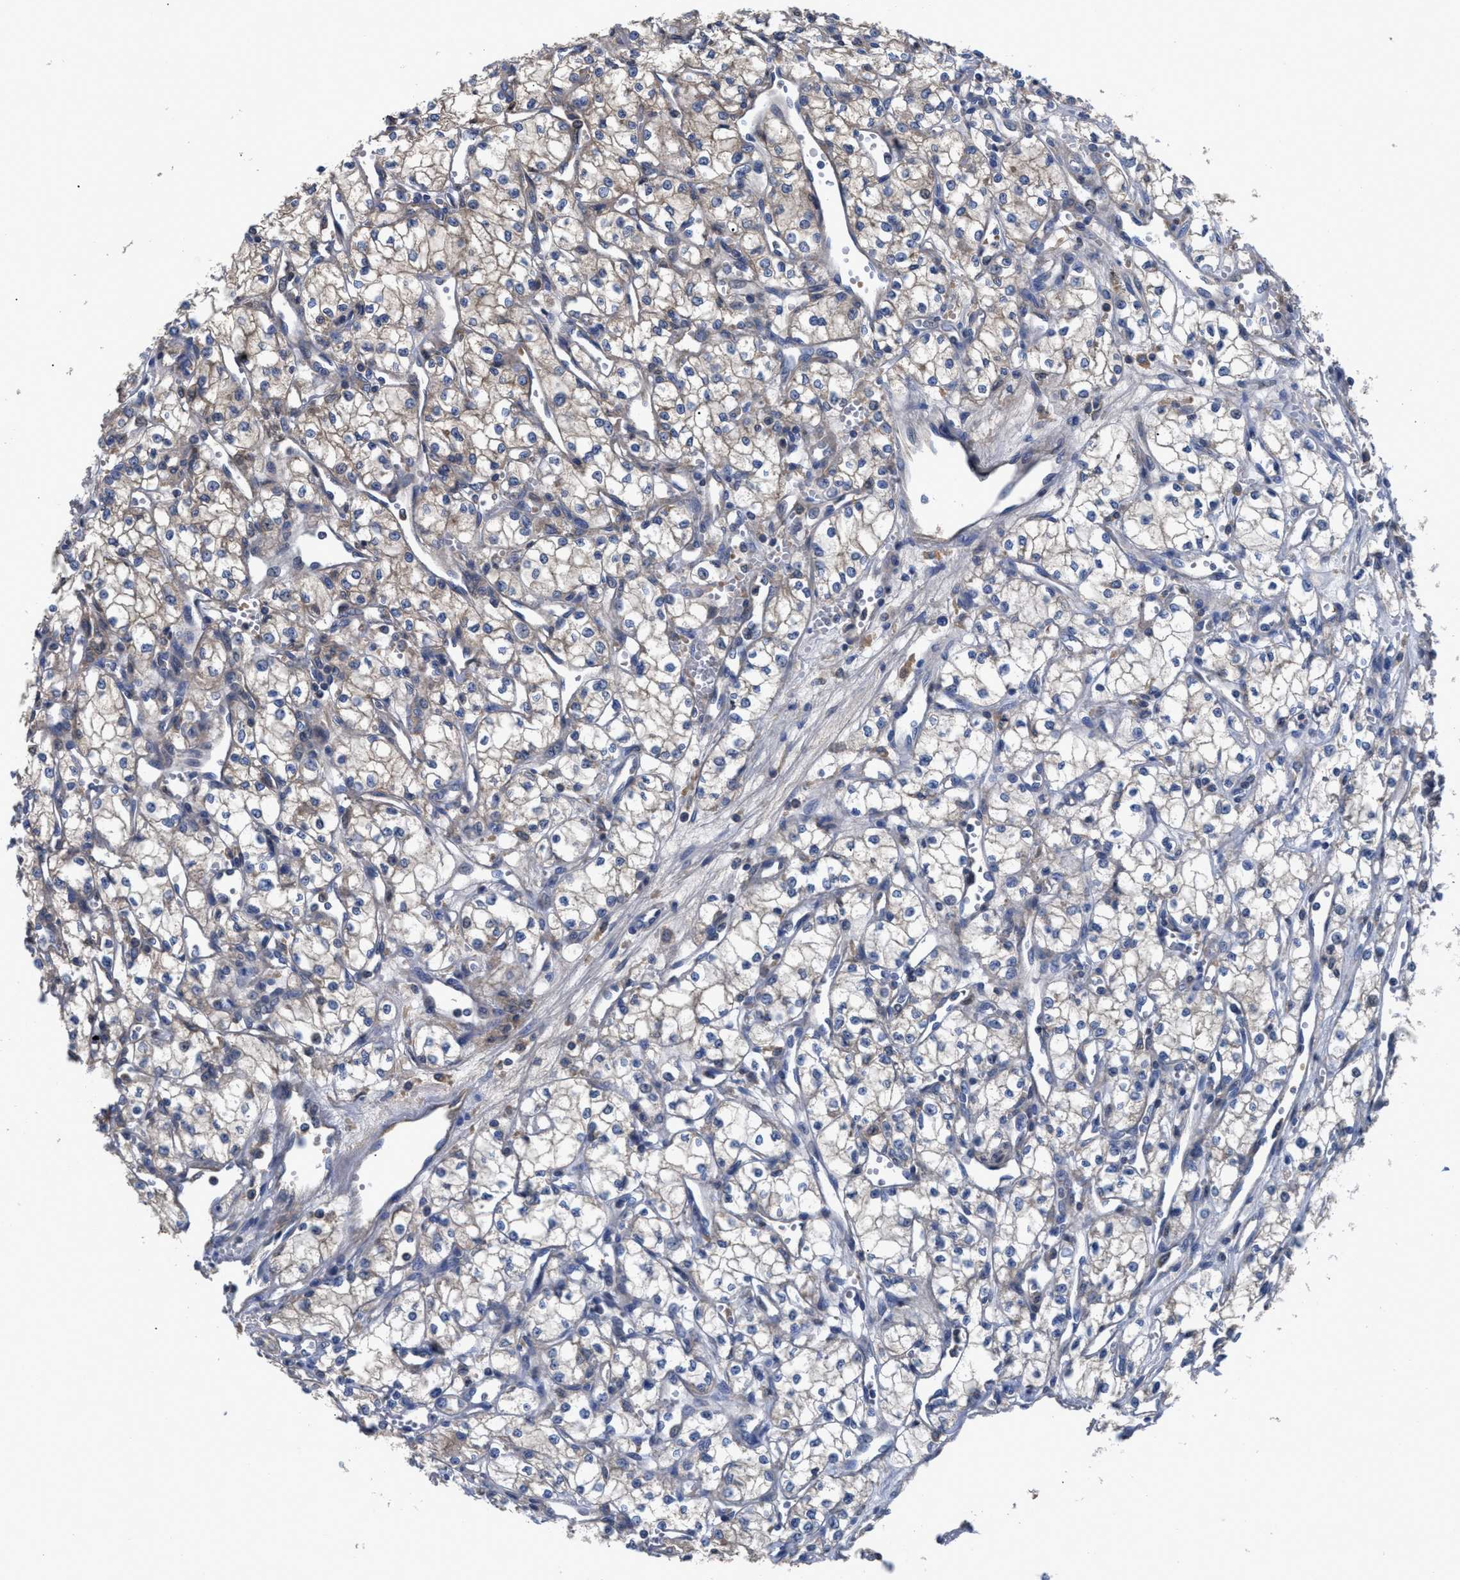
{"staining": {"intensity": "weak", "quantity": "25%-75%", "location": "cytoplasmic/membranous"}, "tissue": "renal cancer", "cell_type": "Tumor cells", "image_type": "cancer", "snomed": [{"axis": "morphology", "description": "Adenocarcinoma, NOS"}, {"axis": "topography", "description": "Kidney"}], "caption": "The photomicrograph shows staining of adenocarcinoma (renal), revealing weak cytoplasmic/membranous protein staining (brown color) within tumor cells.", "gene": "SERPINA6", "patient": {"sex": "male", "age": 59}}